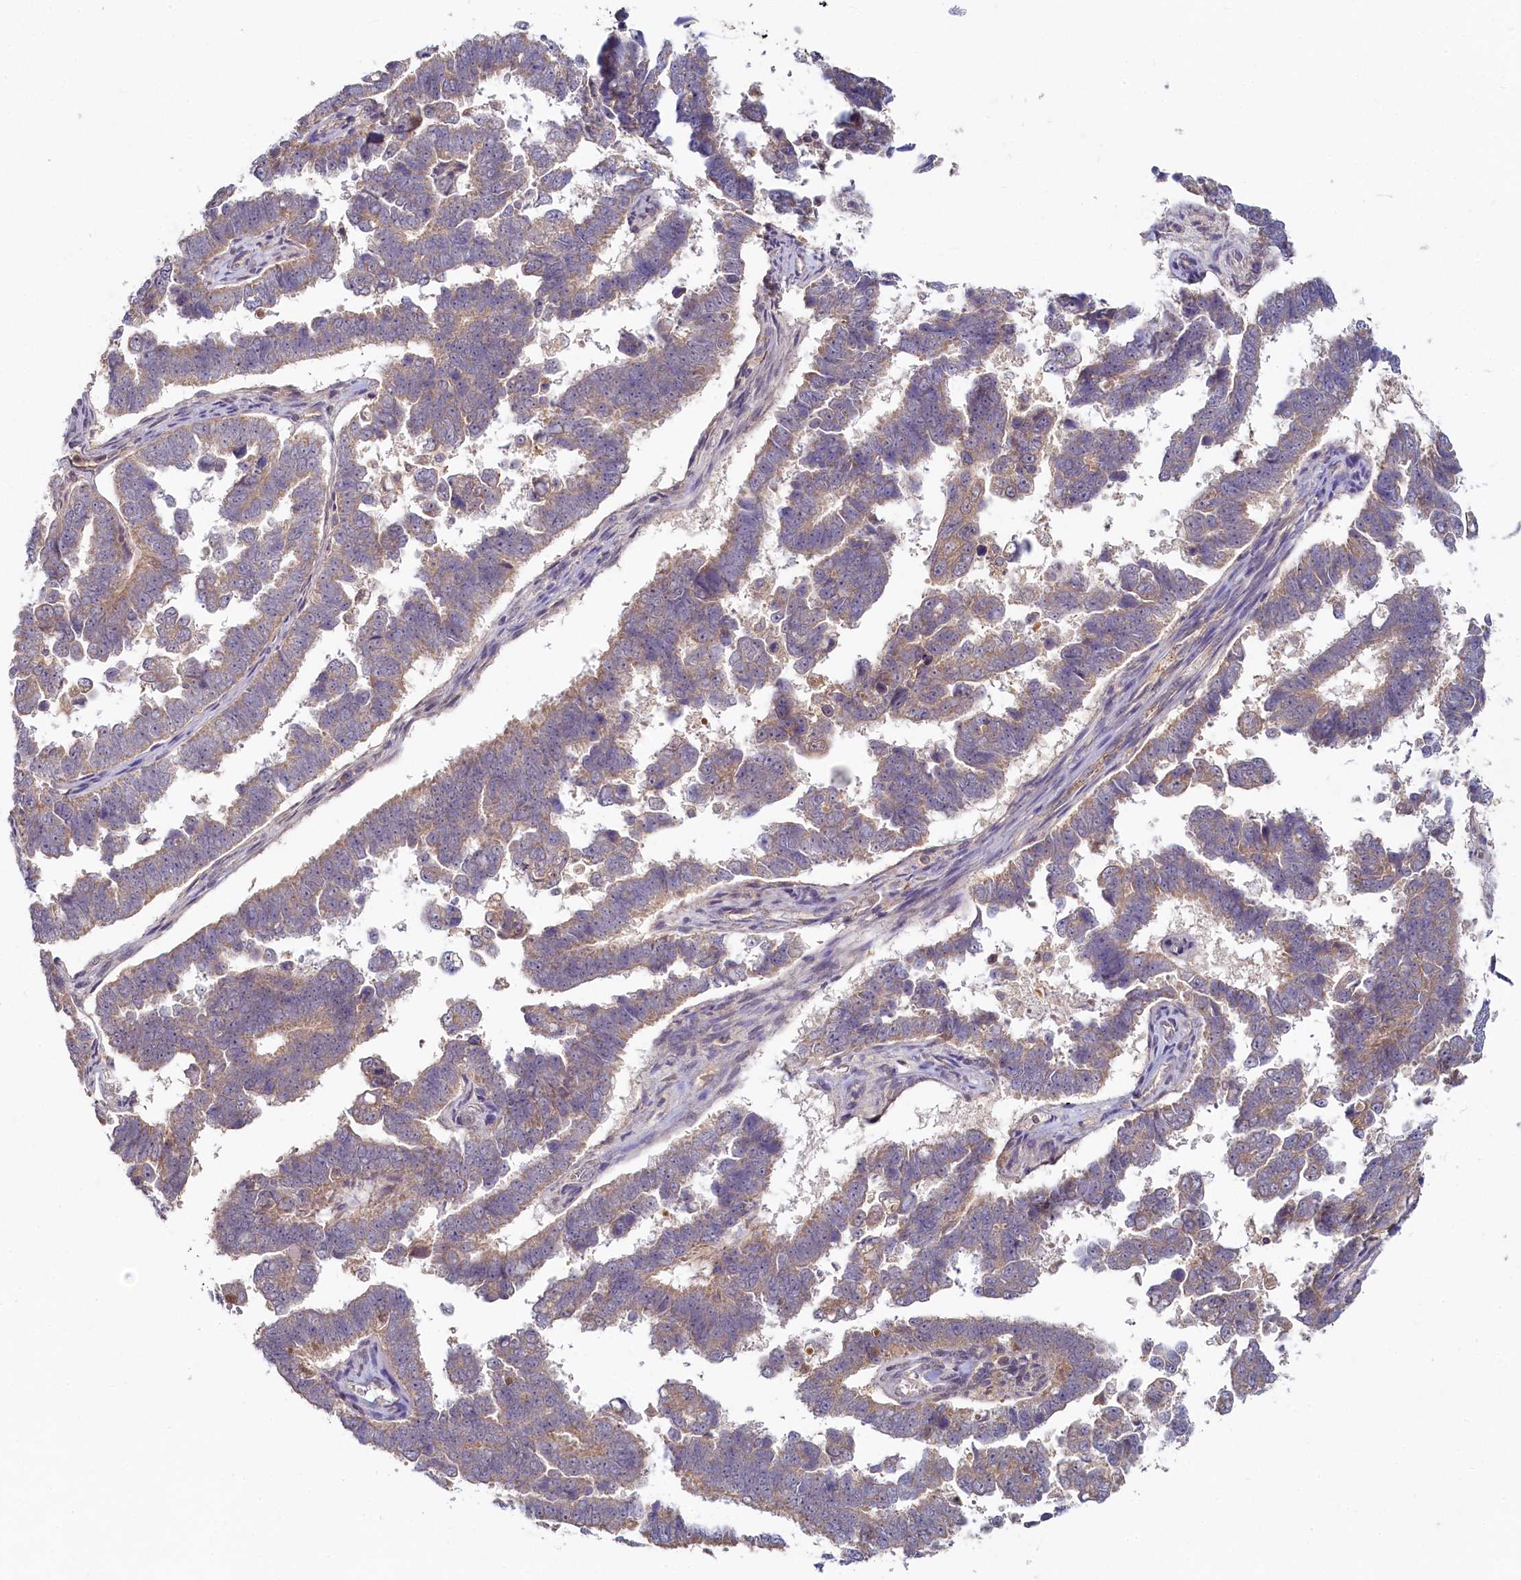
{"staining": {"intensity": "weak", "quantity": "25%-75%", "location": "cytoplasmic/membranous"}, "tissue": "endometrial cancer", "cell_type": "Tumor cells", "image_type": "cancer", "snomed": [{"axis": "morphology", "description": "Adenocarcinoma, NOS"}, {"axis": "topography", "description": "Endometrium"}], "caption": "IHC photomicrograph of endometrial adenocarcinoma stained for a protein (brown), which reveals low levels of weak cytoplasmic/membranous expression in approximately 25%-75% of tumor cells.", "gene": "HERC3", "patient": {"sex": "female", "age": 75}}